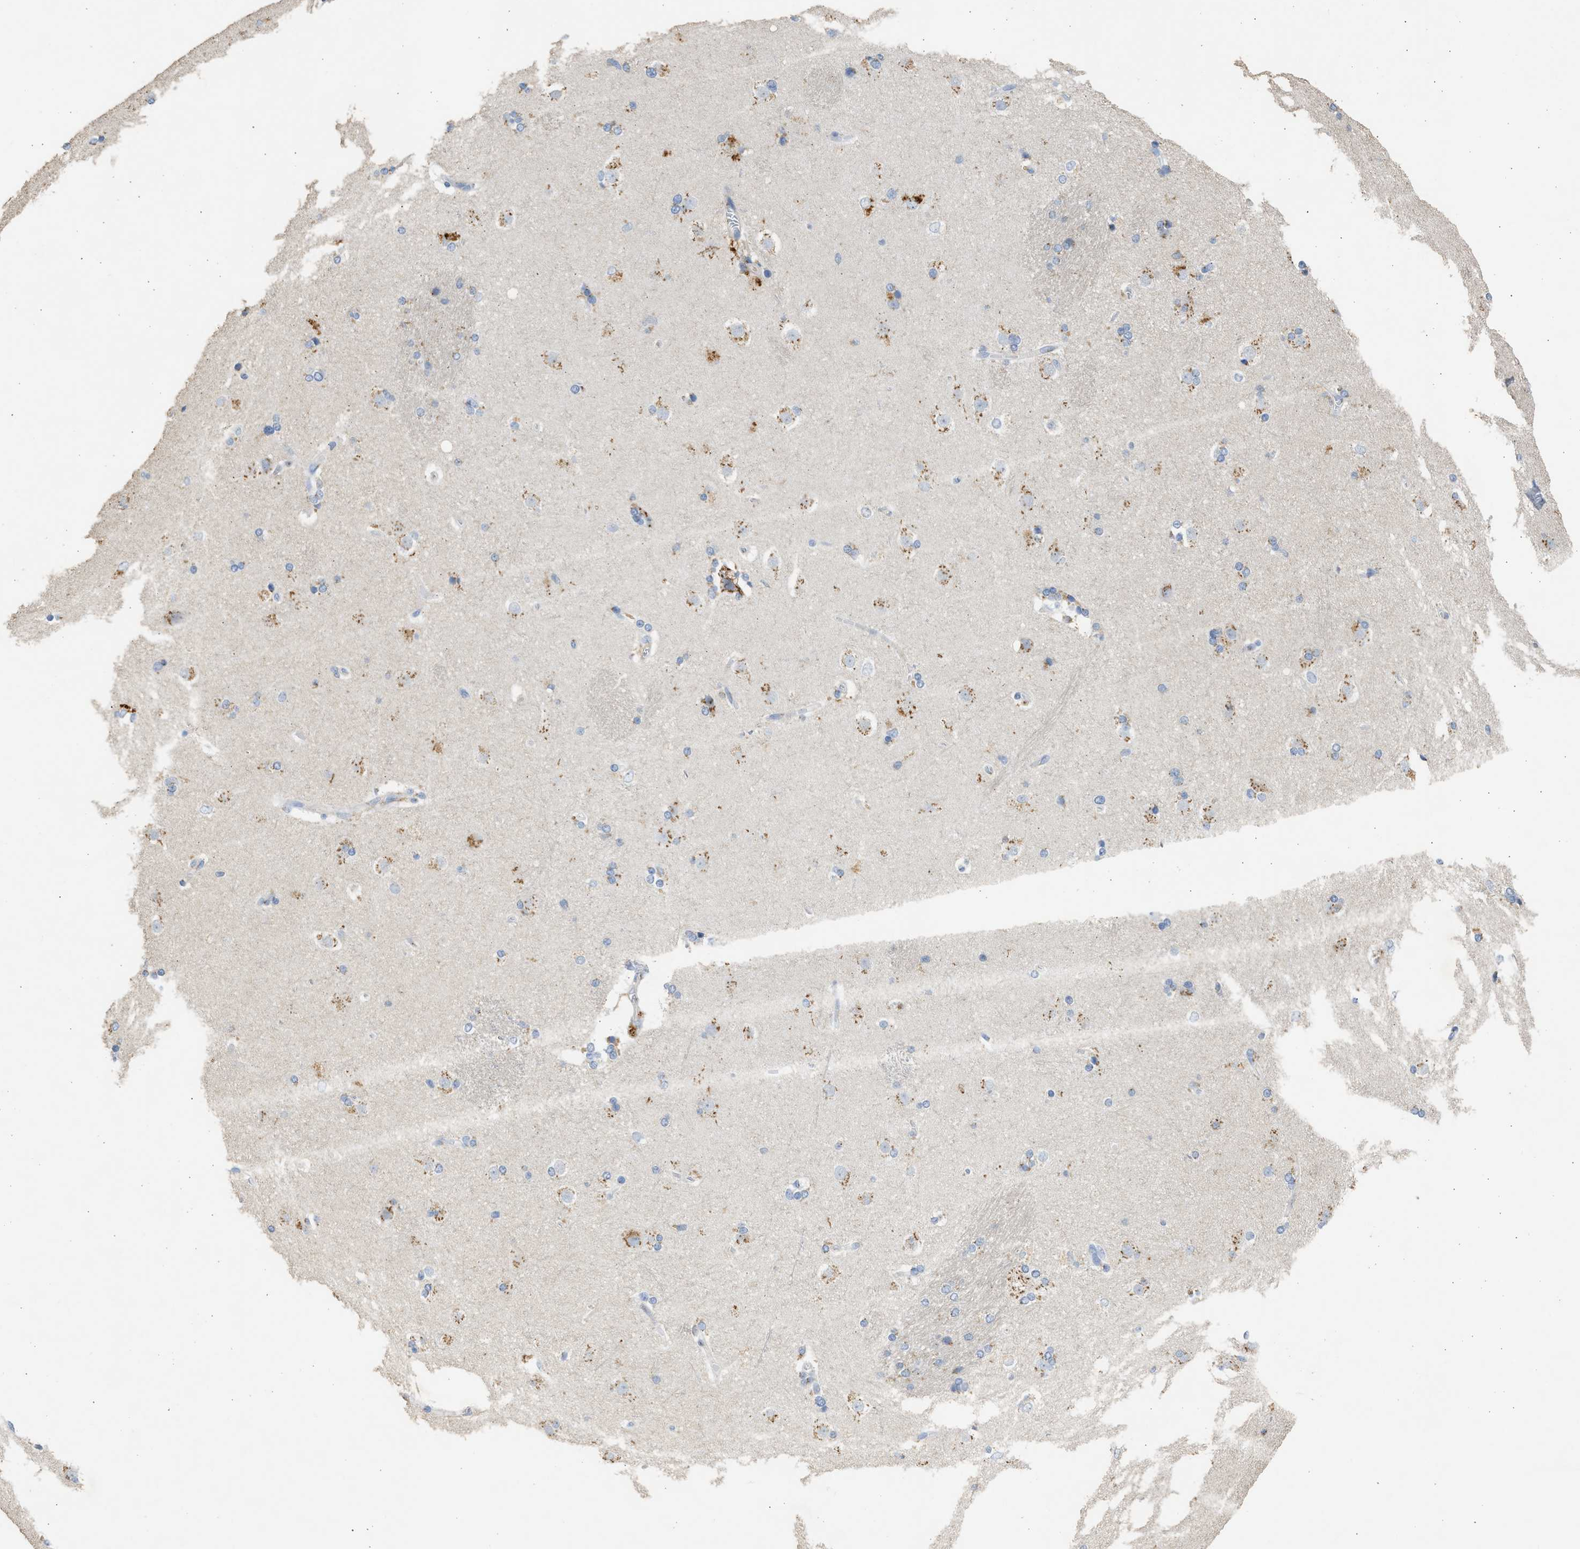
{"staining": {"intensity": "moderate", "quantity": "<25%", "location": "cytoplasmic/membranous"}, "tissue": "caudate", "cell_type": "Glial cells", "image_type": "normal", "snomed": [{"axis": "morphology", "description": "Normal tissue, NOS"}, {"axis": "topography", "description": "Lateral ventricle wall"}], "caption": "Brown immunohistochemical staining in normal human caudate exhibits moderate cytoplasmic/membranous positivity in approximately <25% of glial cells. Using DAB (brown) and hematoxylin (blue) stains, captured at high magnification using brightfield microscopy.", "gene": "IPO8", "patient": {"sex": "female", "age": 19}}